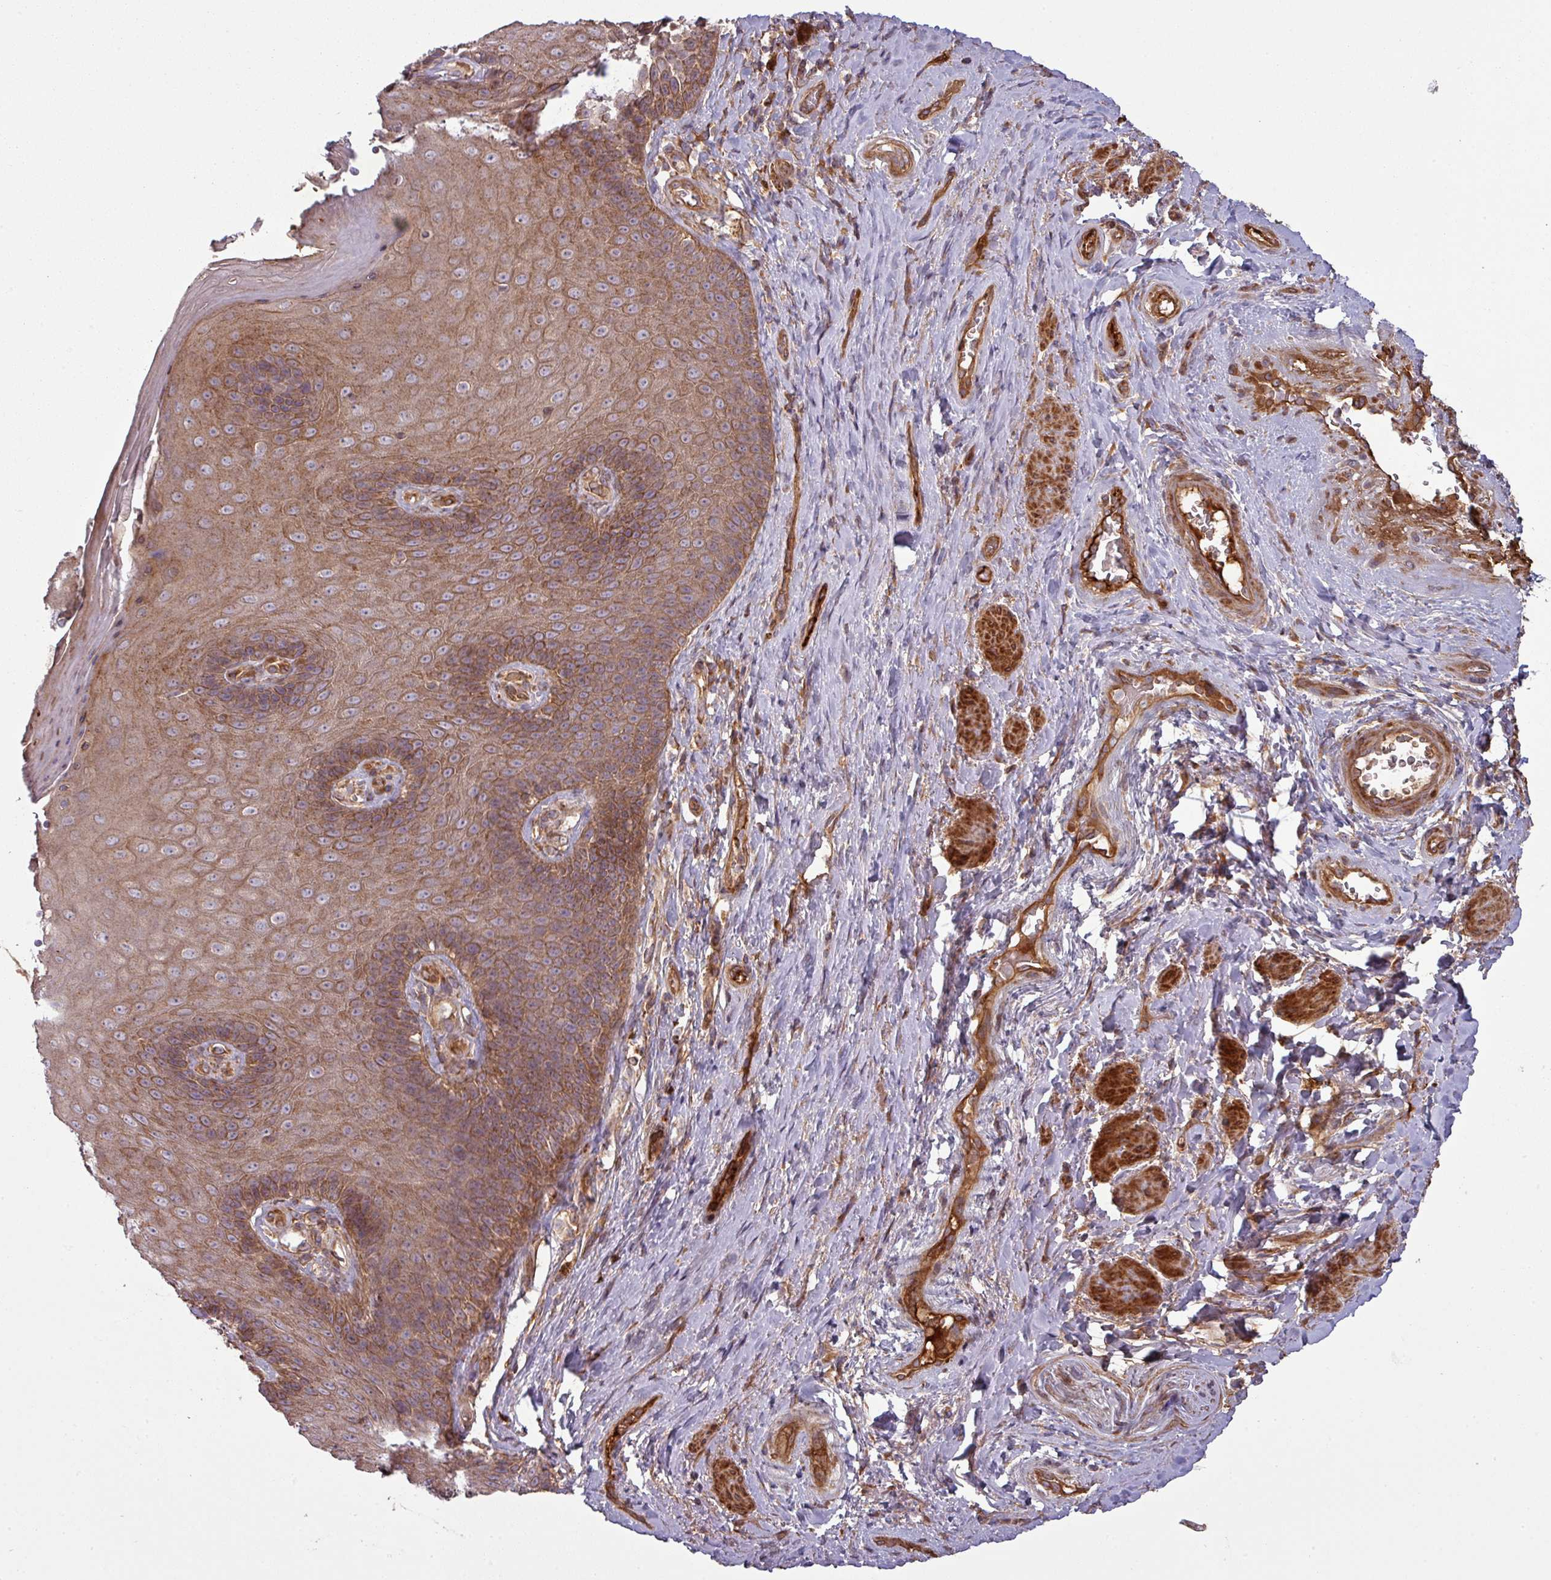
{"staining": {"intensity": "strong", "quantity": ">75%", "location": "cytoplasmic/membranous,nuclear"}, "tissue": "skin", "cell_type": "Epidermal cells", "image_type": "normal", "snomed": [{"axis": "morphology", "description": "Normal tissue, NOS"}, {"axis": "topography", "description": "Anal"}, {"axis": "topography", "description": "Peripheral nerve tissue"}], "caption": "Immunohistochemistry (IHC) micrograph of normal human skin stained for a protein (brown), which reveals high levels of strong cytoplasmic/membranous,nuclear staining in approximately >75% of epidermal cells.", "gene": "SNRNP25", "patient": {"sex": "male", "age": 53}}